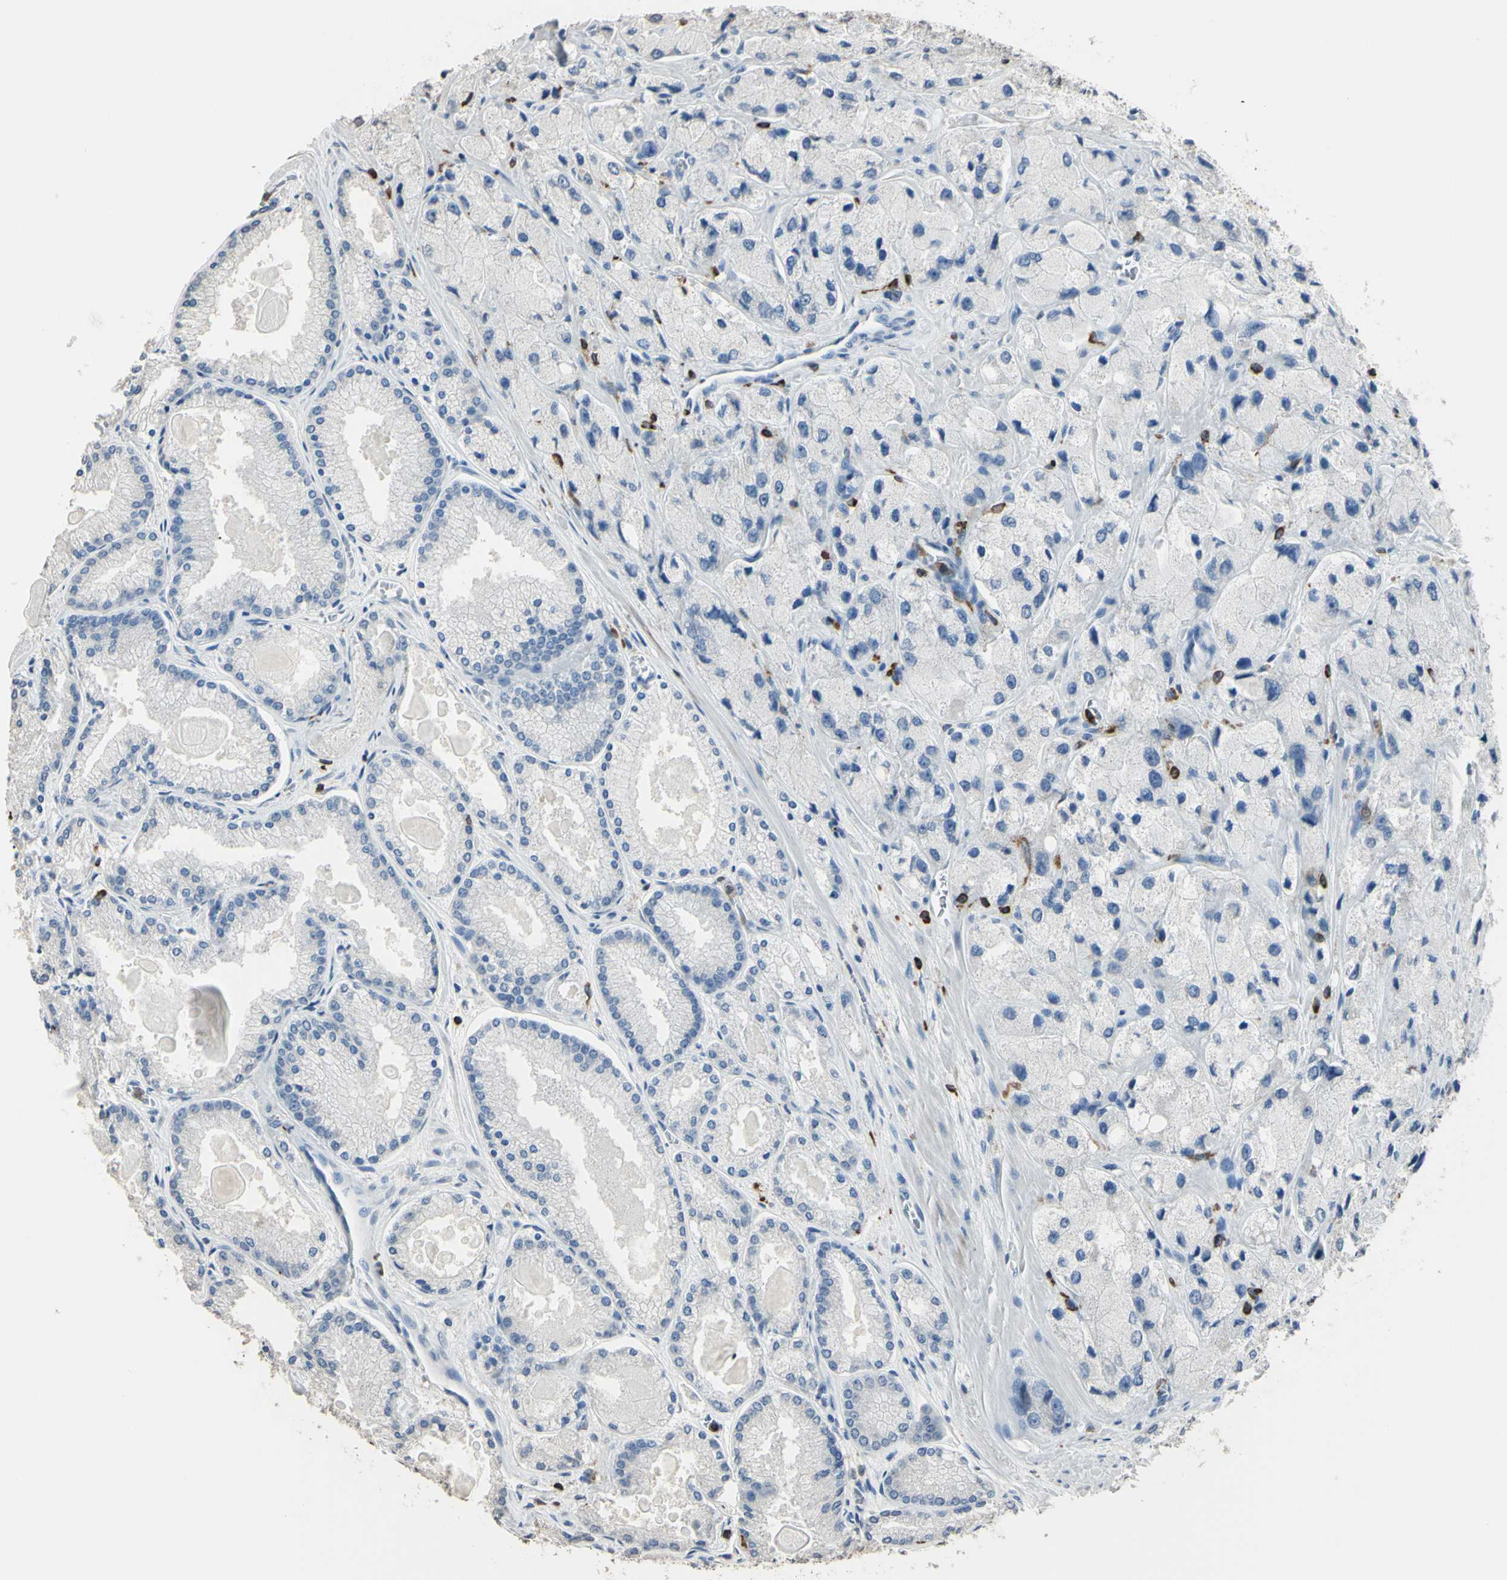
{"staining": {"intensity": "negative", "quantity": "none", "location": "none"}, "tissue": "prostate cancer", "cell_type": "Tumor cells", "image_type": "cancer", "snomed": [{"axis": "morphology", "description": "Adenocarcinoma, High grade"}, {"axis": "topography", "description": "Prostate"}], "caption": "An image of high-grade adenocarcinoma (prostate) stained for a protein exhibits no brown staining in tumor cells.", "gene": "PSTPIP1", "patient": {"sex": "male", "age": 65}}